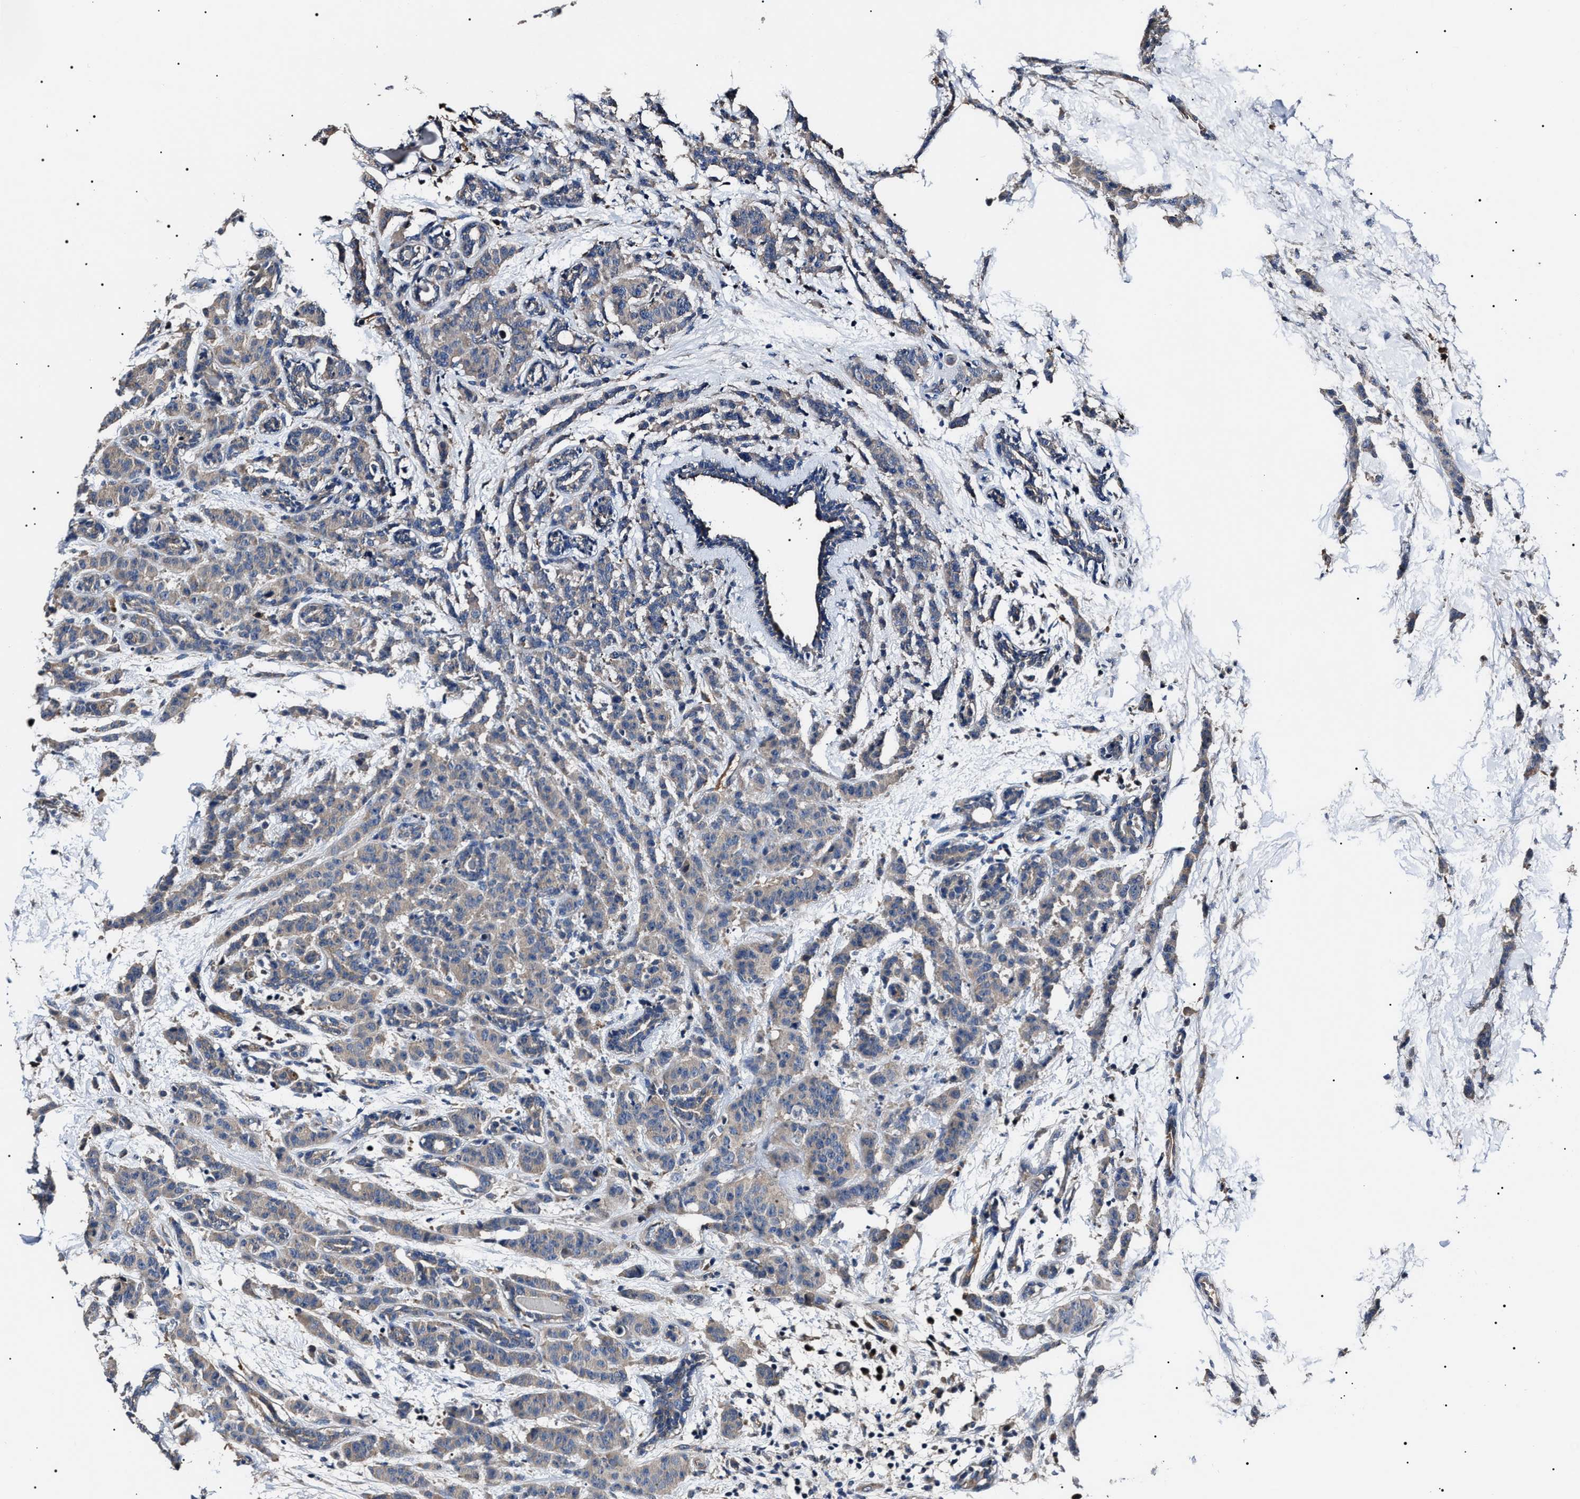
{"staining": {"intensity": "negative", "quantity": "none", "location": "none"}, "tissue": "breast cancer", "cell_type": "Tumor cells", "image_type": "cancer", "snomed": [{"axis": "morphology", "description": "Normal tissue, NOS"}, {"axis": "morphology", "description": "Duct carcinoma"}, {"axis": "topography", "description": "Breast"}], "caption": "DAB (3,3'-diaminobenzidine) immunohistochemical staining of human breast cancer (infiltrating ductal carcinoma) exhibits no significant expression in tumor cells.", "gene": "IFT81", "patient": {"sex": "female", "age": 40}}